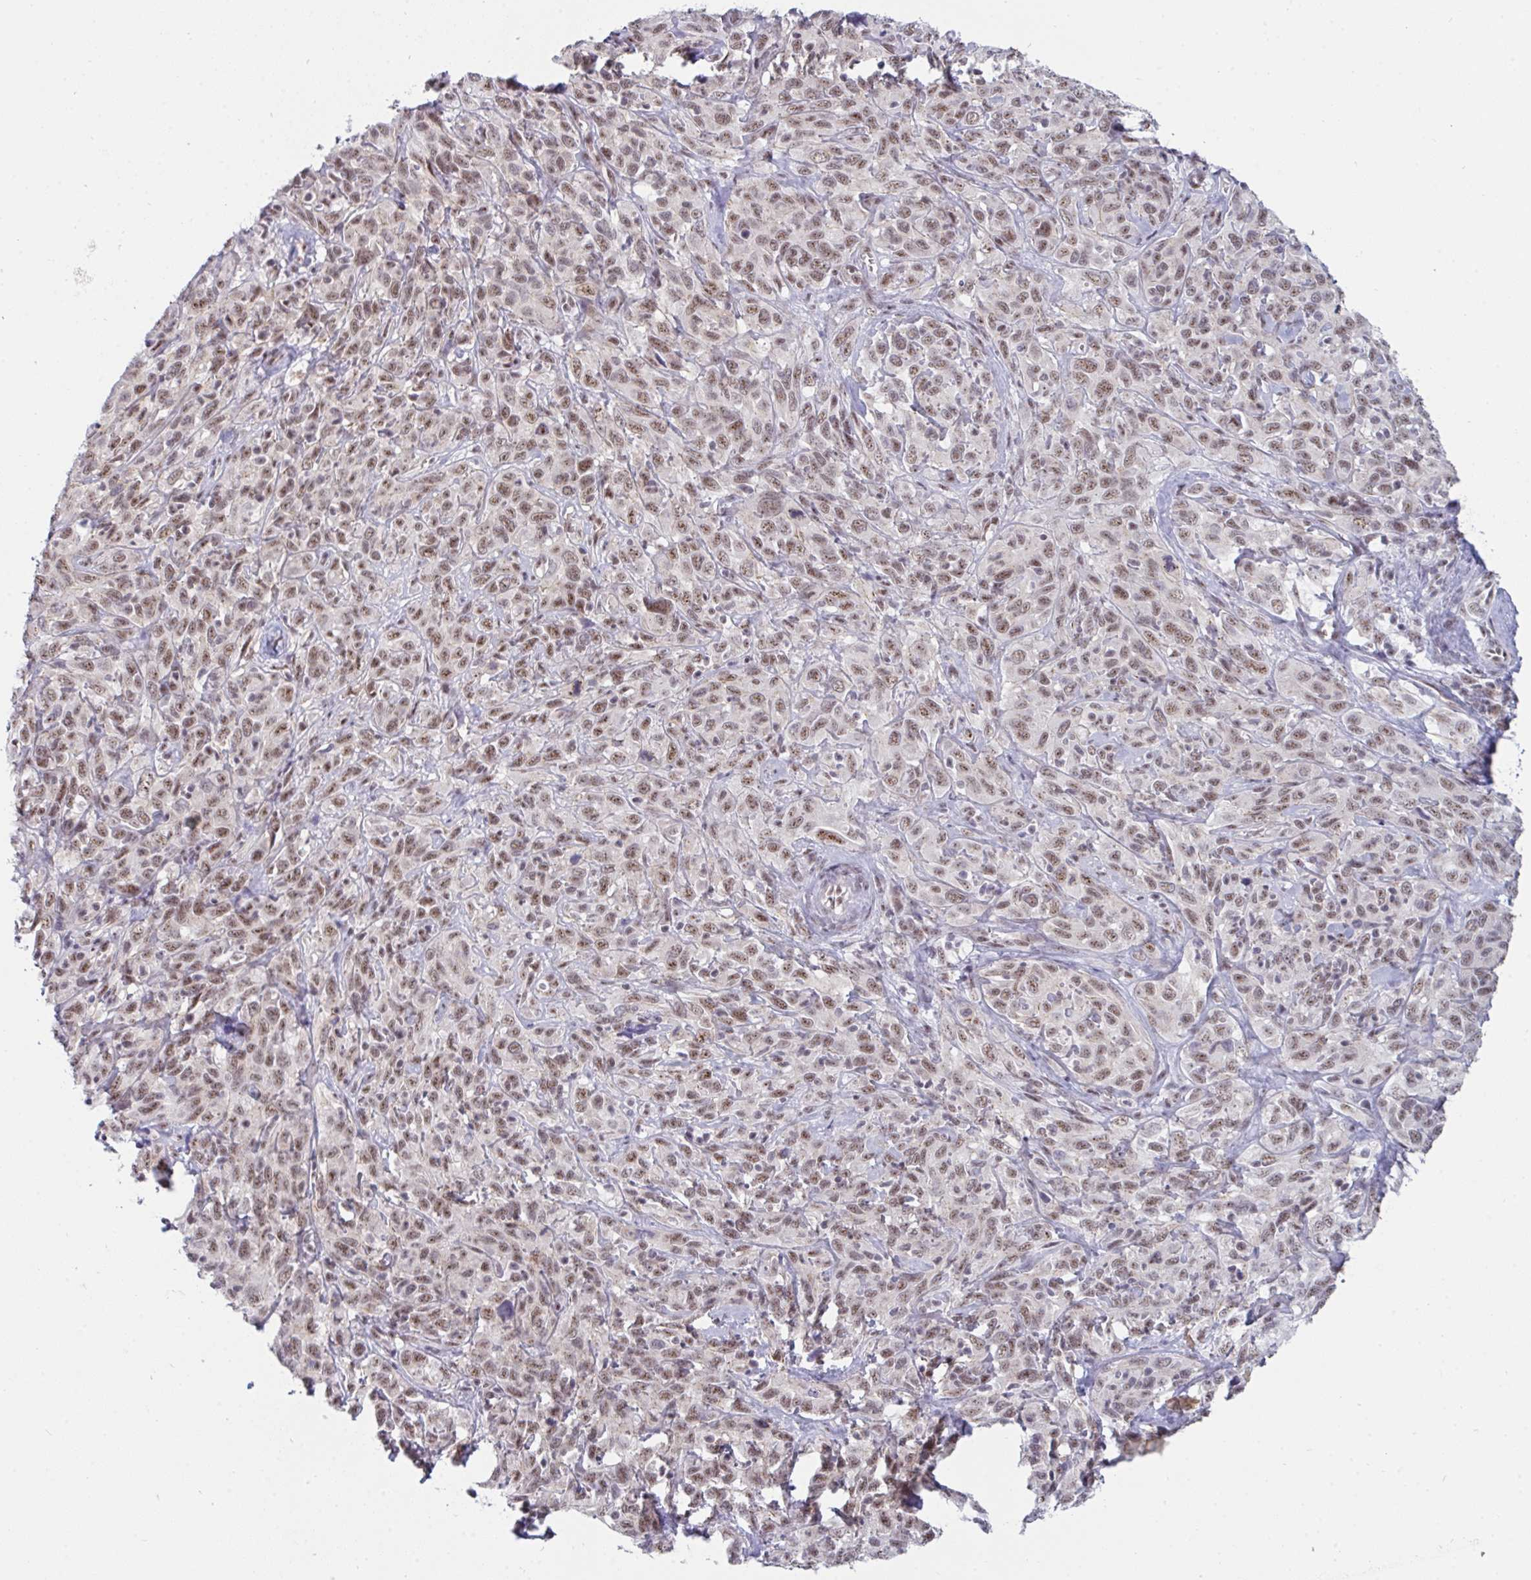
{"staining": {"intensity": "moderate", "quantity": ">75%", "location": "nuclear"}, "tissue": "cervical cancer", "cell_type": "Tumor cells", "image_type": "cancer", "snomed": [{"axis": "morphology", "description": "Normal tissue, NOS"}, {"axis": "morphology", "description": "Squamous cell carcinoma, NOS"}, {"axis": "topography", "description": "Cervix"}], "caption": "The image reveals staining of squamous cell carcinoma (cervical), revealing moderate nuclear protein expression (brown color) within tumor cells. (Stains: DAB in brown, nuclei in blue, Microscopy: brightfield microscopy at high magnification).", "gene": "PRR14", "patient": {"sex": "female", "age": 51}}